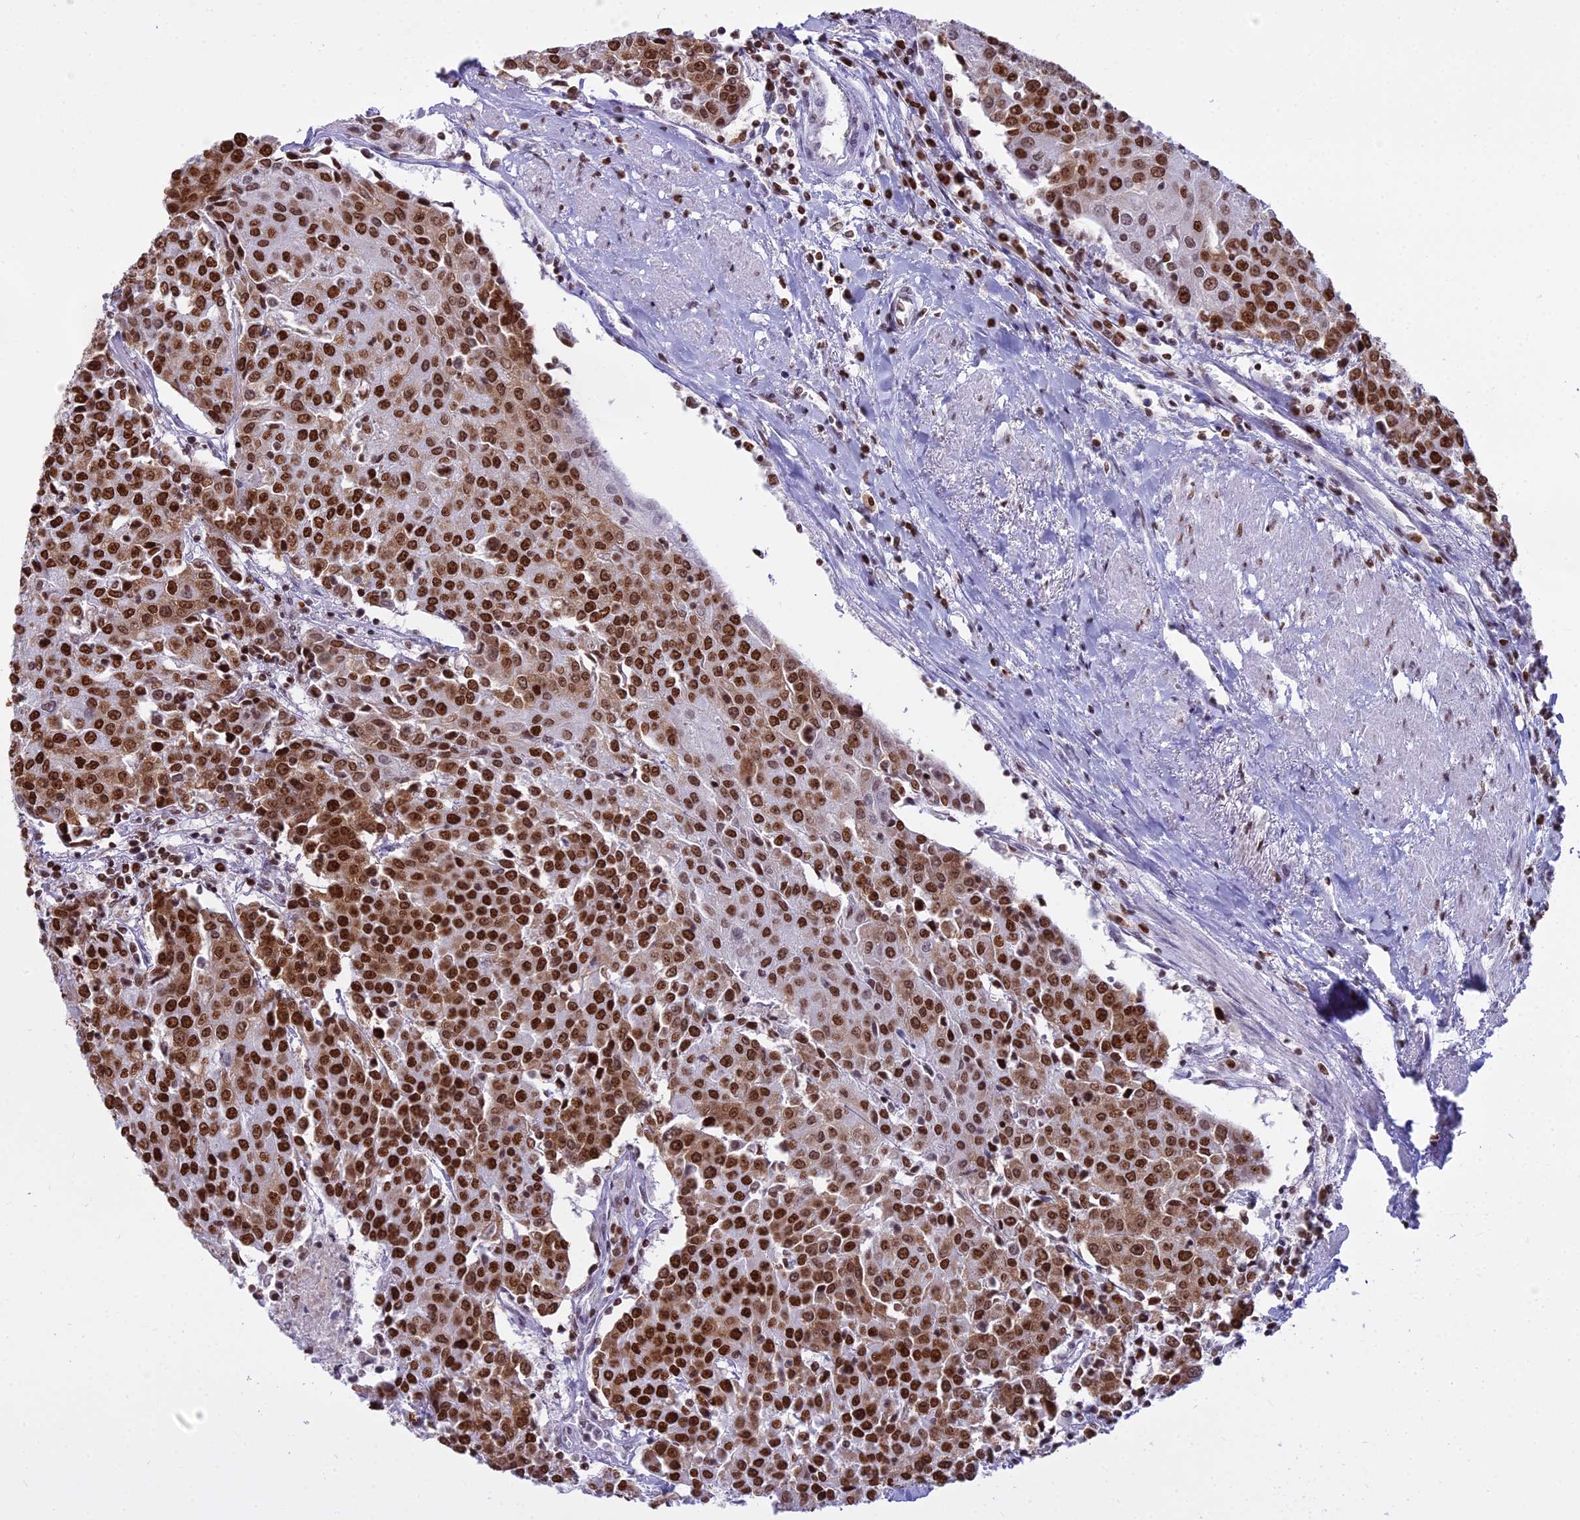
{"staining": {"intensity": "strong", "quantity": ">75%", "location": "cytoplasmic/membranous,nuclear"}, "tissue": "urothelial cancer", "cell_type": "Tumor cells", "image_type": "cancer", "snomed": [{"axis": "morphology", "description": "Urothelial carcinoma, High grade"}, {"axis": "topography", "description": "Urinary bladder"}], "caption": "Approximately >75% of tumor cells in human high-grade urothelial carcinoma exhibit strong cytoplasmic/membranous and nuclear protein positivity as visualized by brown immunohistochemical staining.", "gene": "PARP1", "patient": {"sex": "female", "age": 85}}